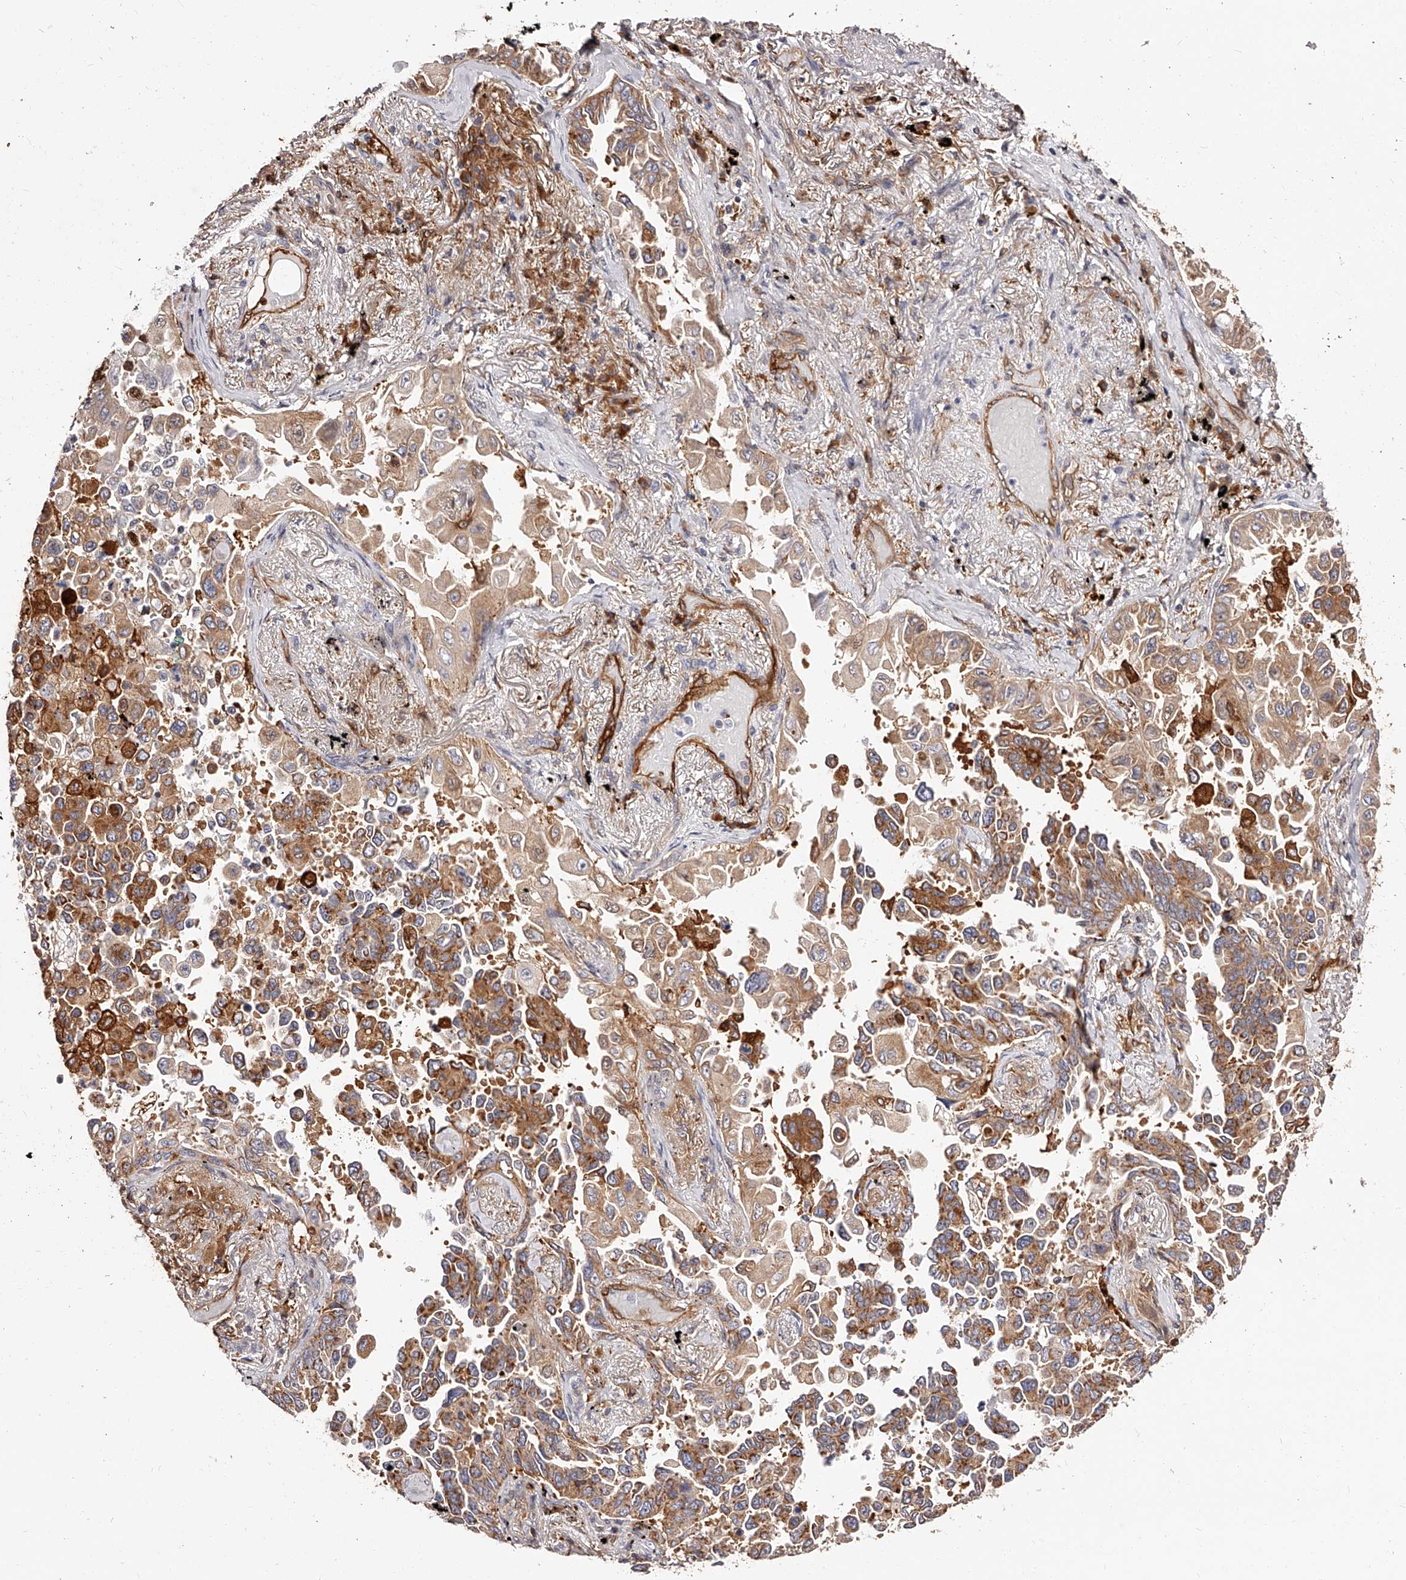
{"staining": {"intensity": "moderate", "quantity": ">75%", "location": "cytoplasmic/membranous"}, "tissue": "lung cancer", "cell_type": "Tumor cells", "image_type": "cancer", "snomed": [{"axis": "morphology", "description": "Adenocarcinoma, NOS"}, {"axis": "topography", "description": "Lung"}], "caption": "A medium amount of moderate cytoplasmic/membranous staining is identified in about >75% of tumor cells in lung cancer tissue.", "gene": "LAP3", "patient": {"sex": "female", "age": 67}}